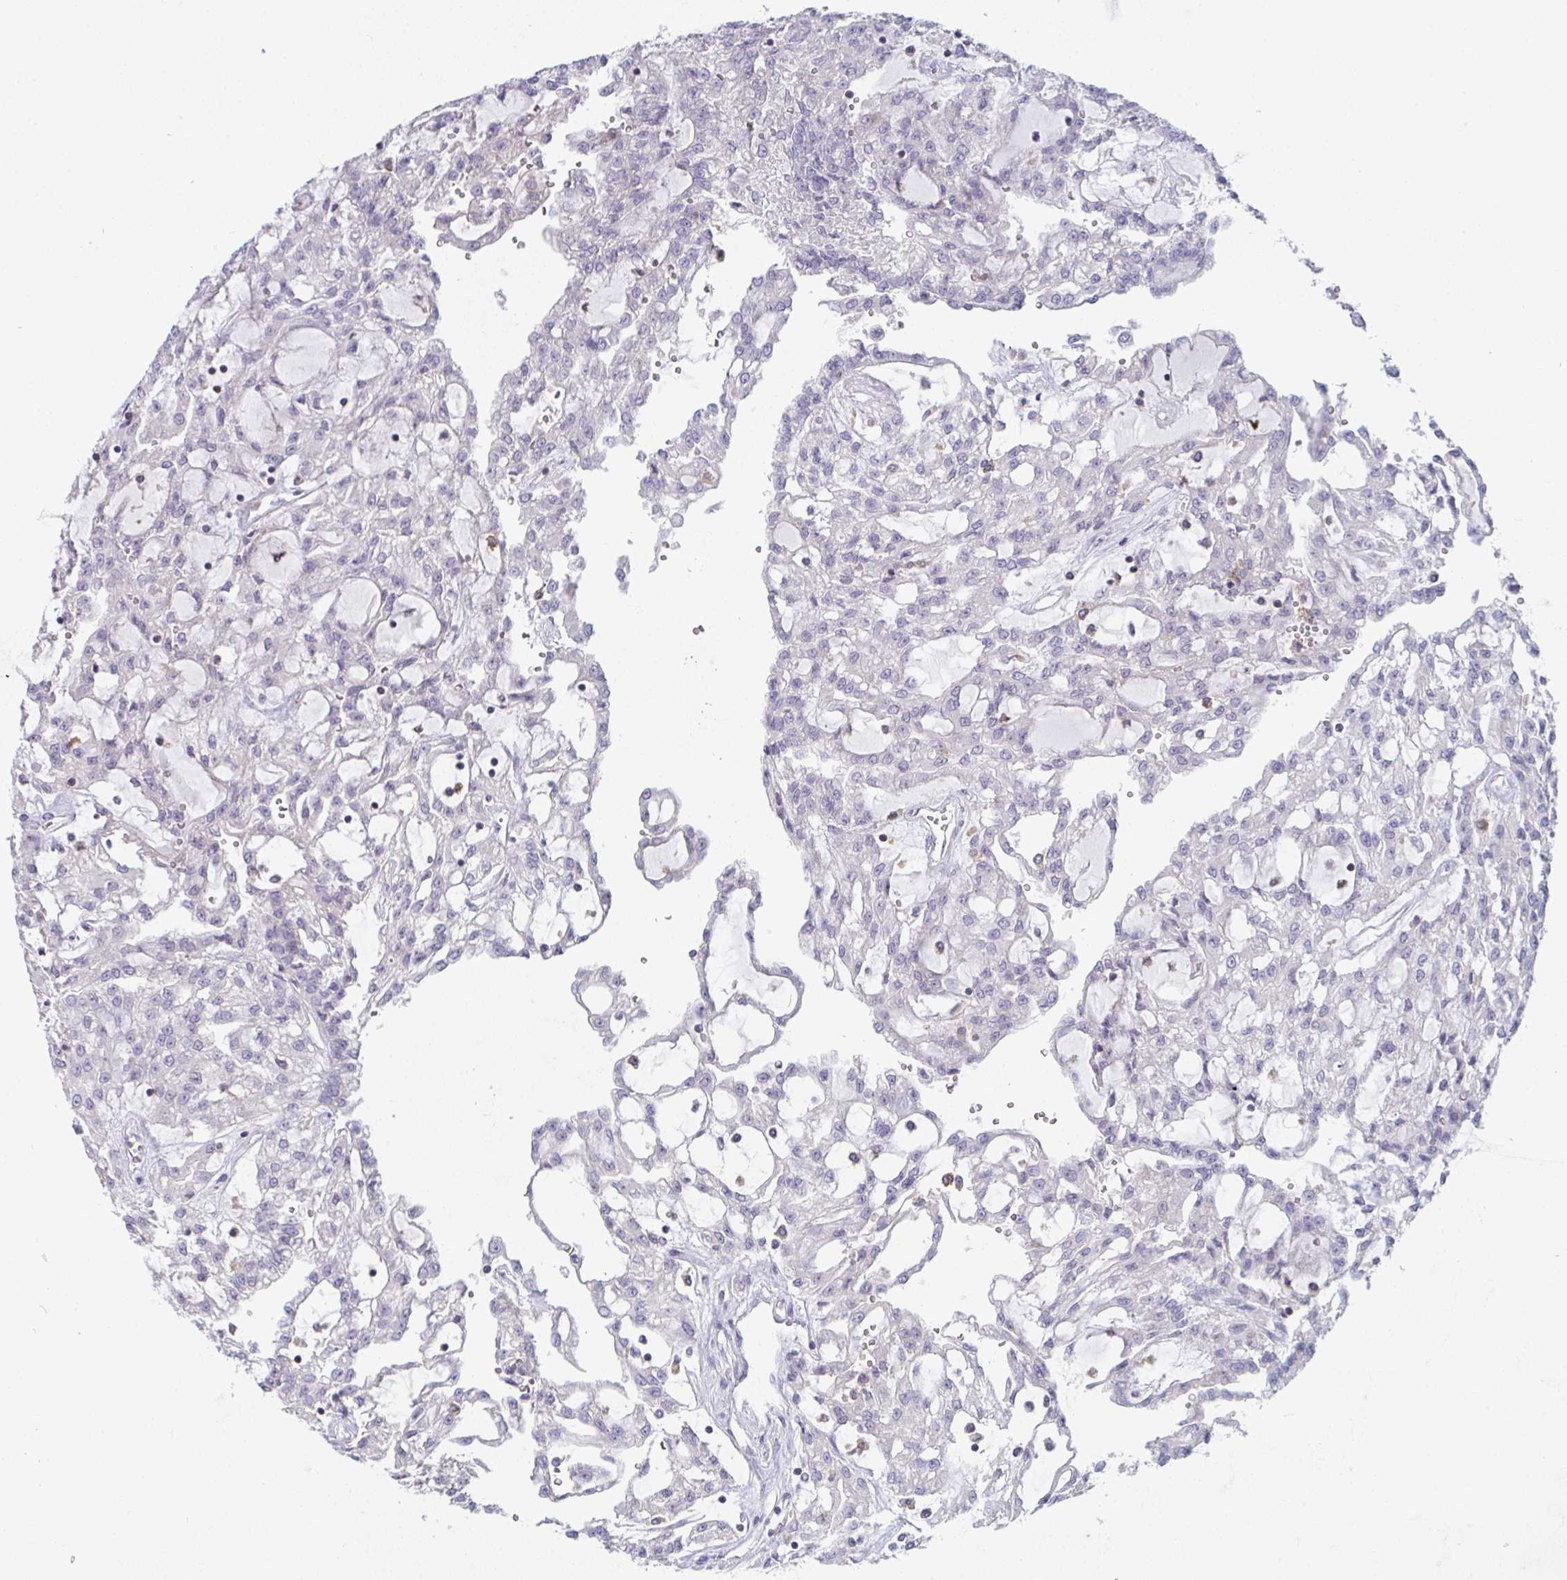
{"staining": {"intensity": "negative", "quantity": "none", "location": "none"}, "tissue": "renal cancer", "cell_type": "Tumor cells", "image_type": "cancer", "snomed": [{"axis": "morphology", "description": "Adenocarcinoma, NOS"}, {"axis": "topography", "description": "Kidney"}], "caption": "The image shows no staining of tumor cells in renal cancer.", "gene": "DISP2", "patient": {"sex": "male", "age": 63}}